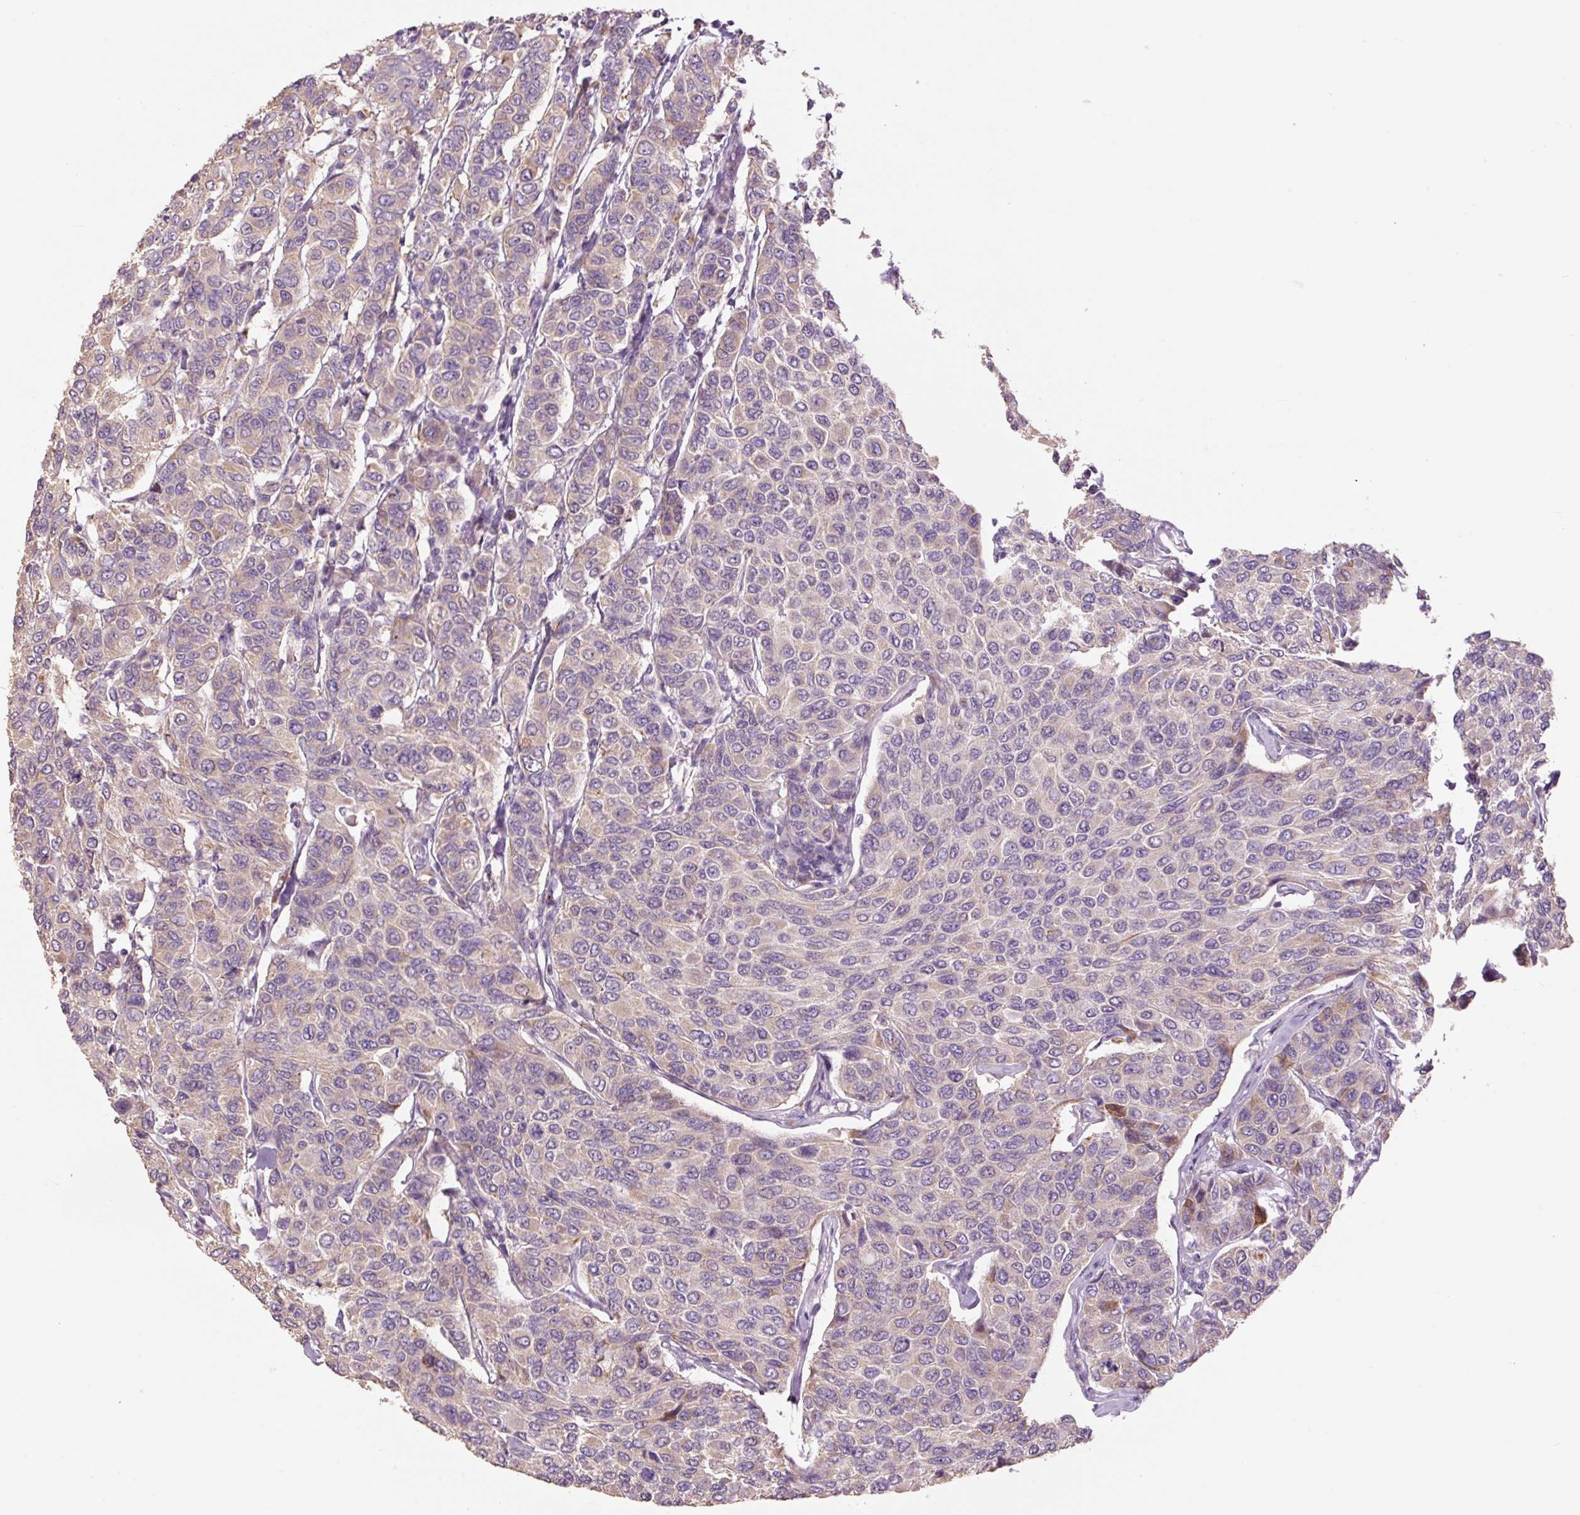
{"staining": {"intensity": "weak", "quantity": "<25%", "location": "cytoplasmic/membranous"}, "tissue": "breast cancer", "cell_type": "Tumor cells", "image_type": "cancer", "snomed": [{"axis": "morphology", "description": "Duct carcinoma"}, {"axis": "topography", "description": "Breast"}], "caption": "Breast intraductal carcinoma stained for a protein using immunohistochemistry displays no positivity tumor cells.", "gene": "HAX1", "patient": {"sex": "female", "age": 55}}